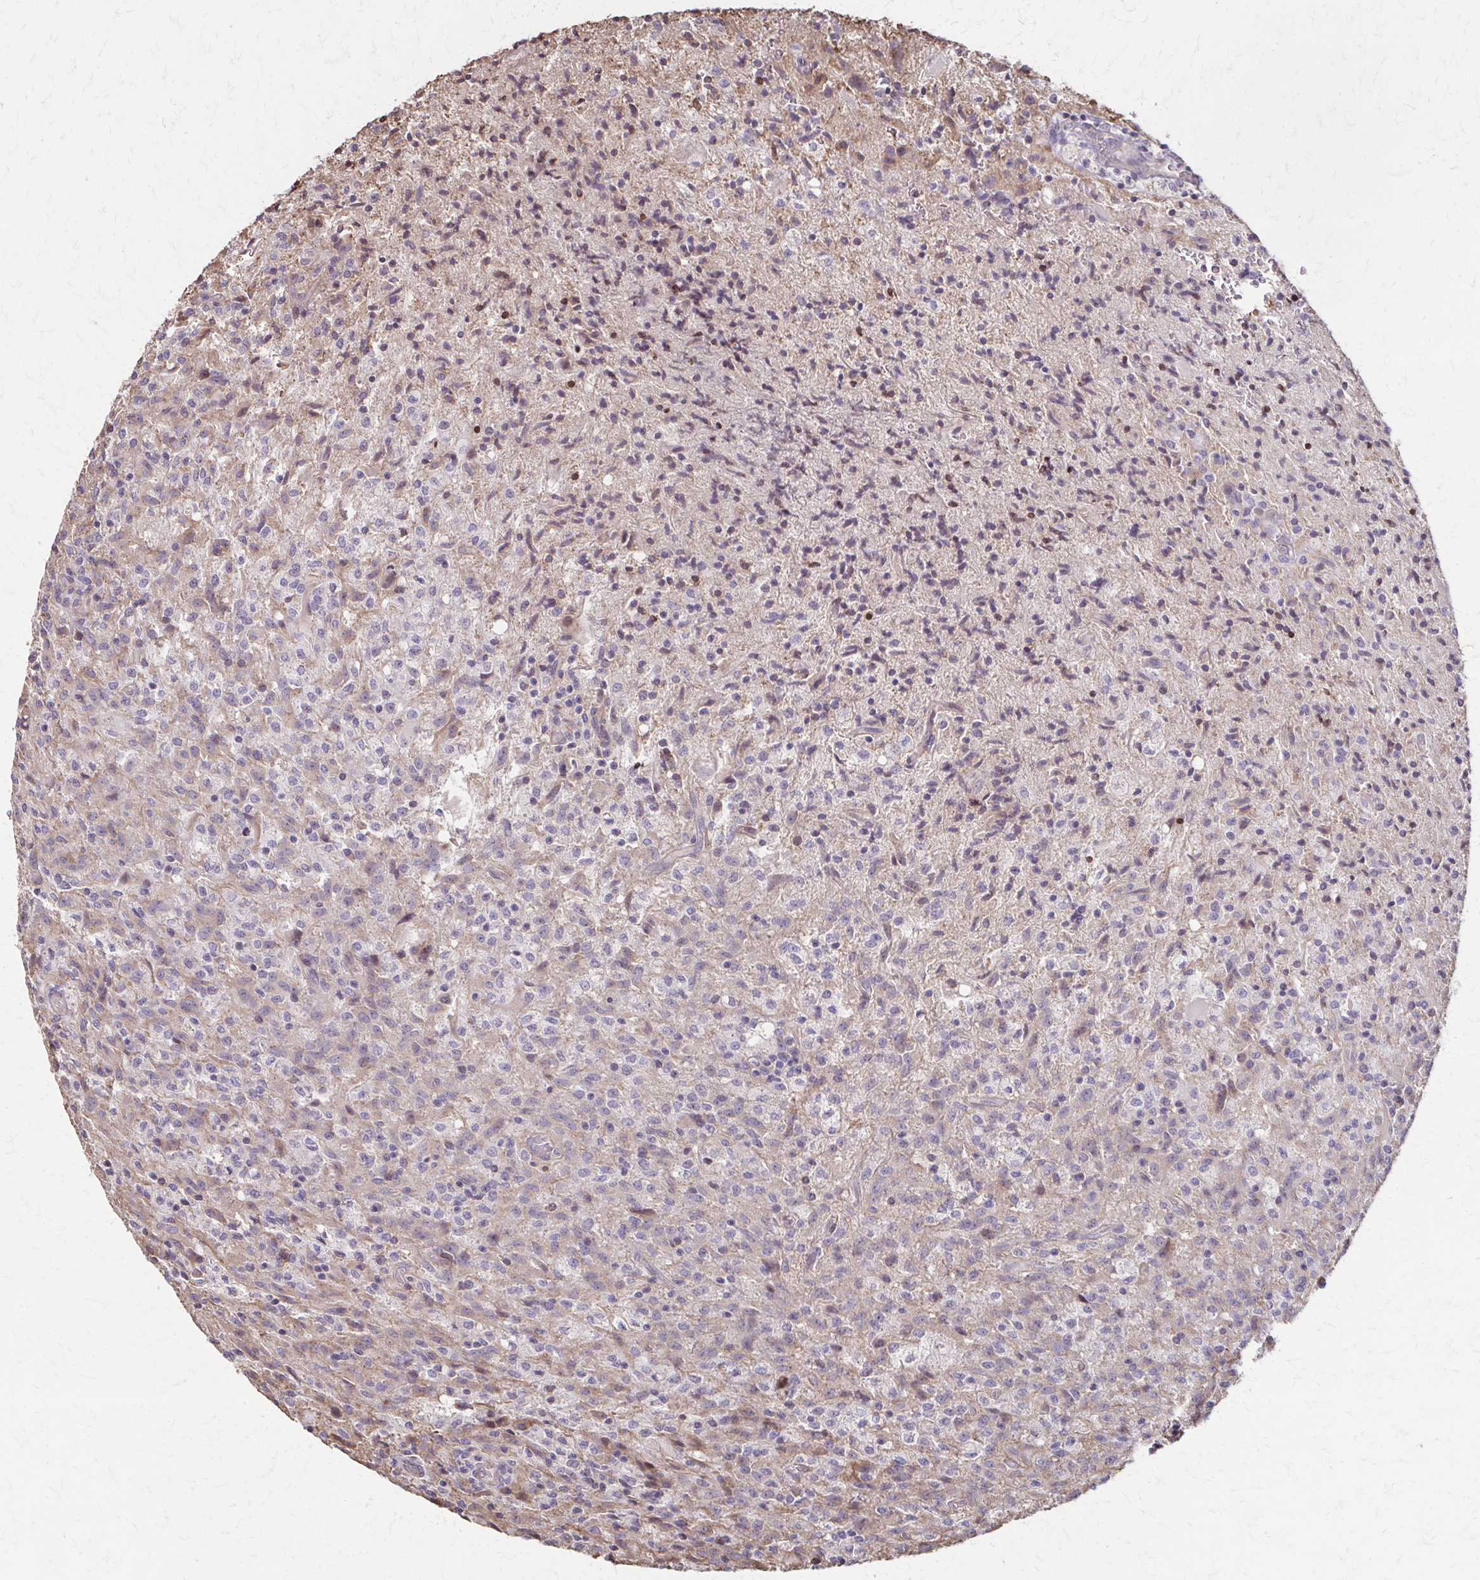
{"staining": {"intensity": "negative", "quantity": "none", "location": "none"}, "tissue": "glioma", "cell_type": "Tumor cells", "image_type": "cancer", "snomed": [{"axis": "morphology", "description": "Glioma, malignant, High grade"}, {"axis": "topography", "description": "Brain"}], "caption": "The IHC photomicrograph has no significant staining in tumor cells of glioma tissue.", "gene": "IL18BP", "patient": {"sex": "male", "age": 68}}